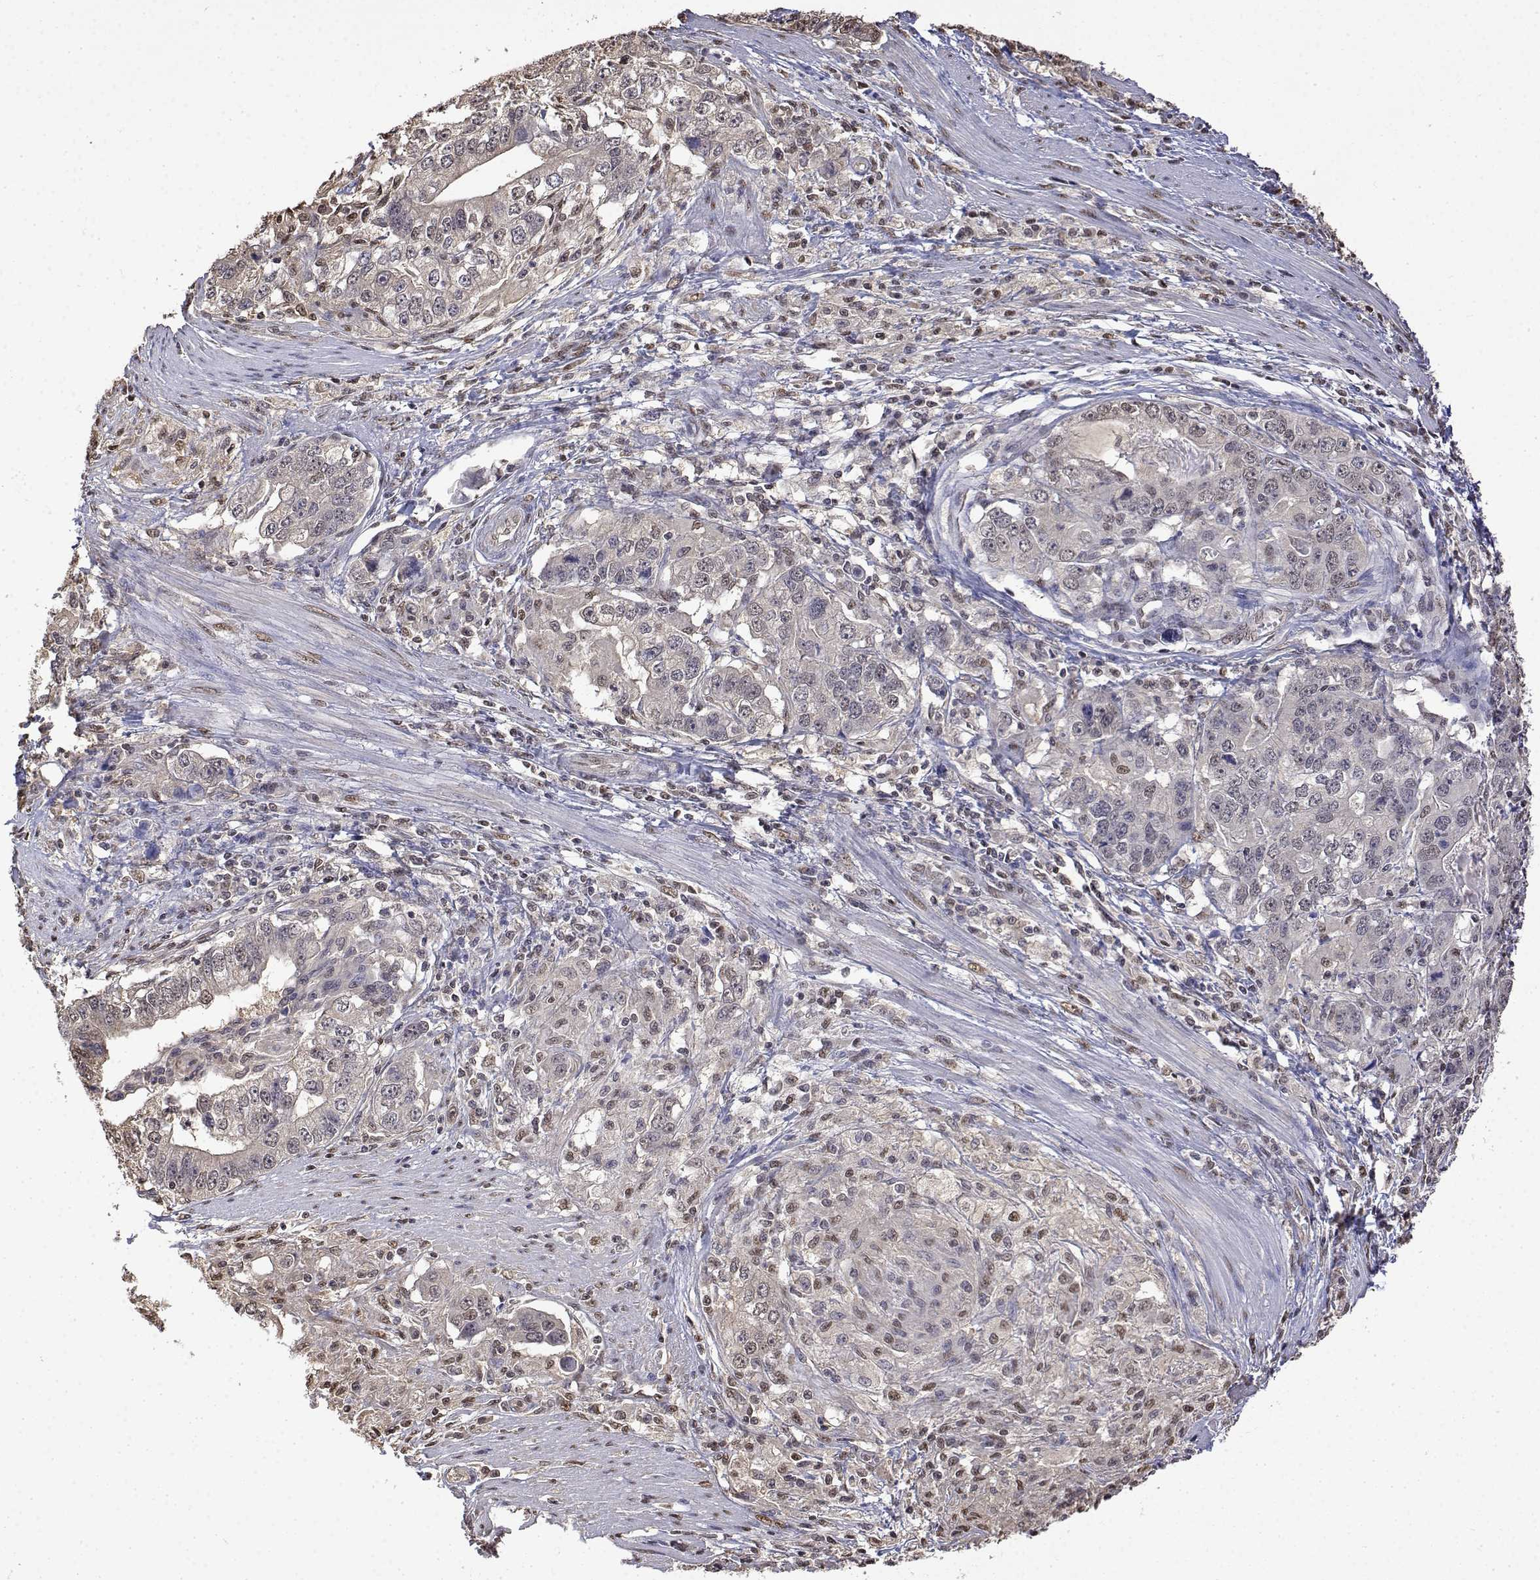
{"staining": {"intensity": "weak", "quantity": ">75%", "location": "nuclear"}, "tissue": "stomach cancer", "cell_type": "Tumor cells", "image_type": "cancer", "snomed": [{"axis": "morphology", "description": "Adenocarcinoma, NOS"}, {"axis": "topography", "description": "Stomach, lower"}], "caption": "Immunohistochemistry image of neoplastic tissue: human stomach adenocarcinoma stained using immunohistochemistry (IHC) displays low levels of weak protein expression localized specifically in the nuclear of tumor cells, appearing as a nuclear brown color.", "gene": "TPI1", "patient": {"sex": "female", "age": 72}}